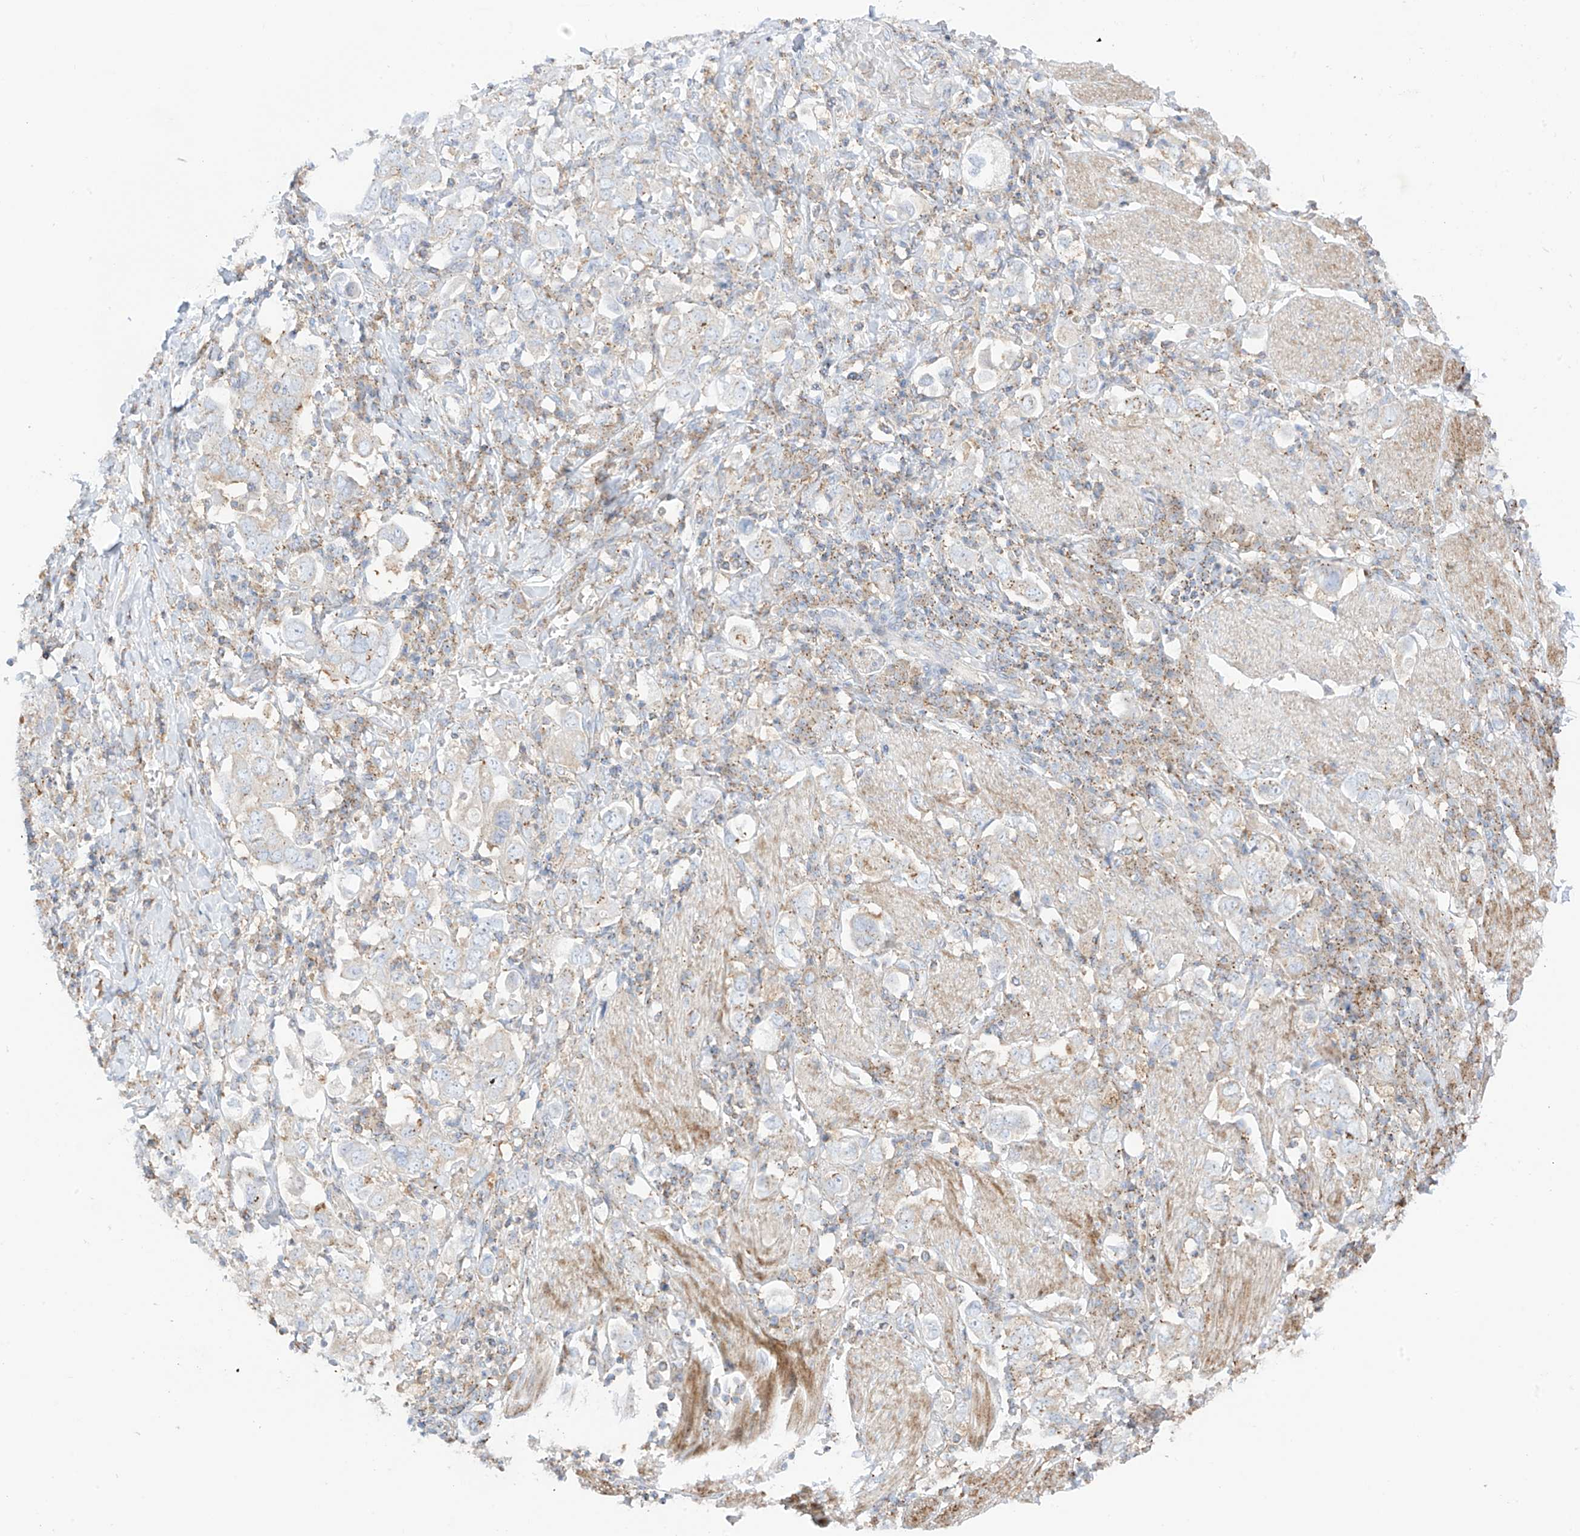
{"staining": {"intensity": "negative", "quantity": "none", "location": "none"}, "tissue": "stomach cancer", "cell_type": "Tumor cells", "image_type": "cancer", "snomed": [{"axis": "morphology", "description": "Adenocarcinoma, NOS"}, {"axis": "topography", "description": "Stomach, upper"}], "caption": "High power microscopy photomicrograph of an IHC photomicrograph of adenocarcinoma (stomach), revealing no significant expression in tumor cells.", "gene": "XKR3", "patient": {"sex": "male", "age": 62}}